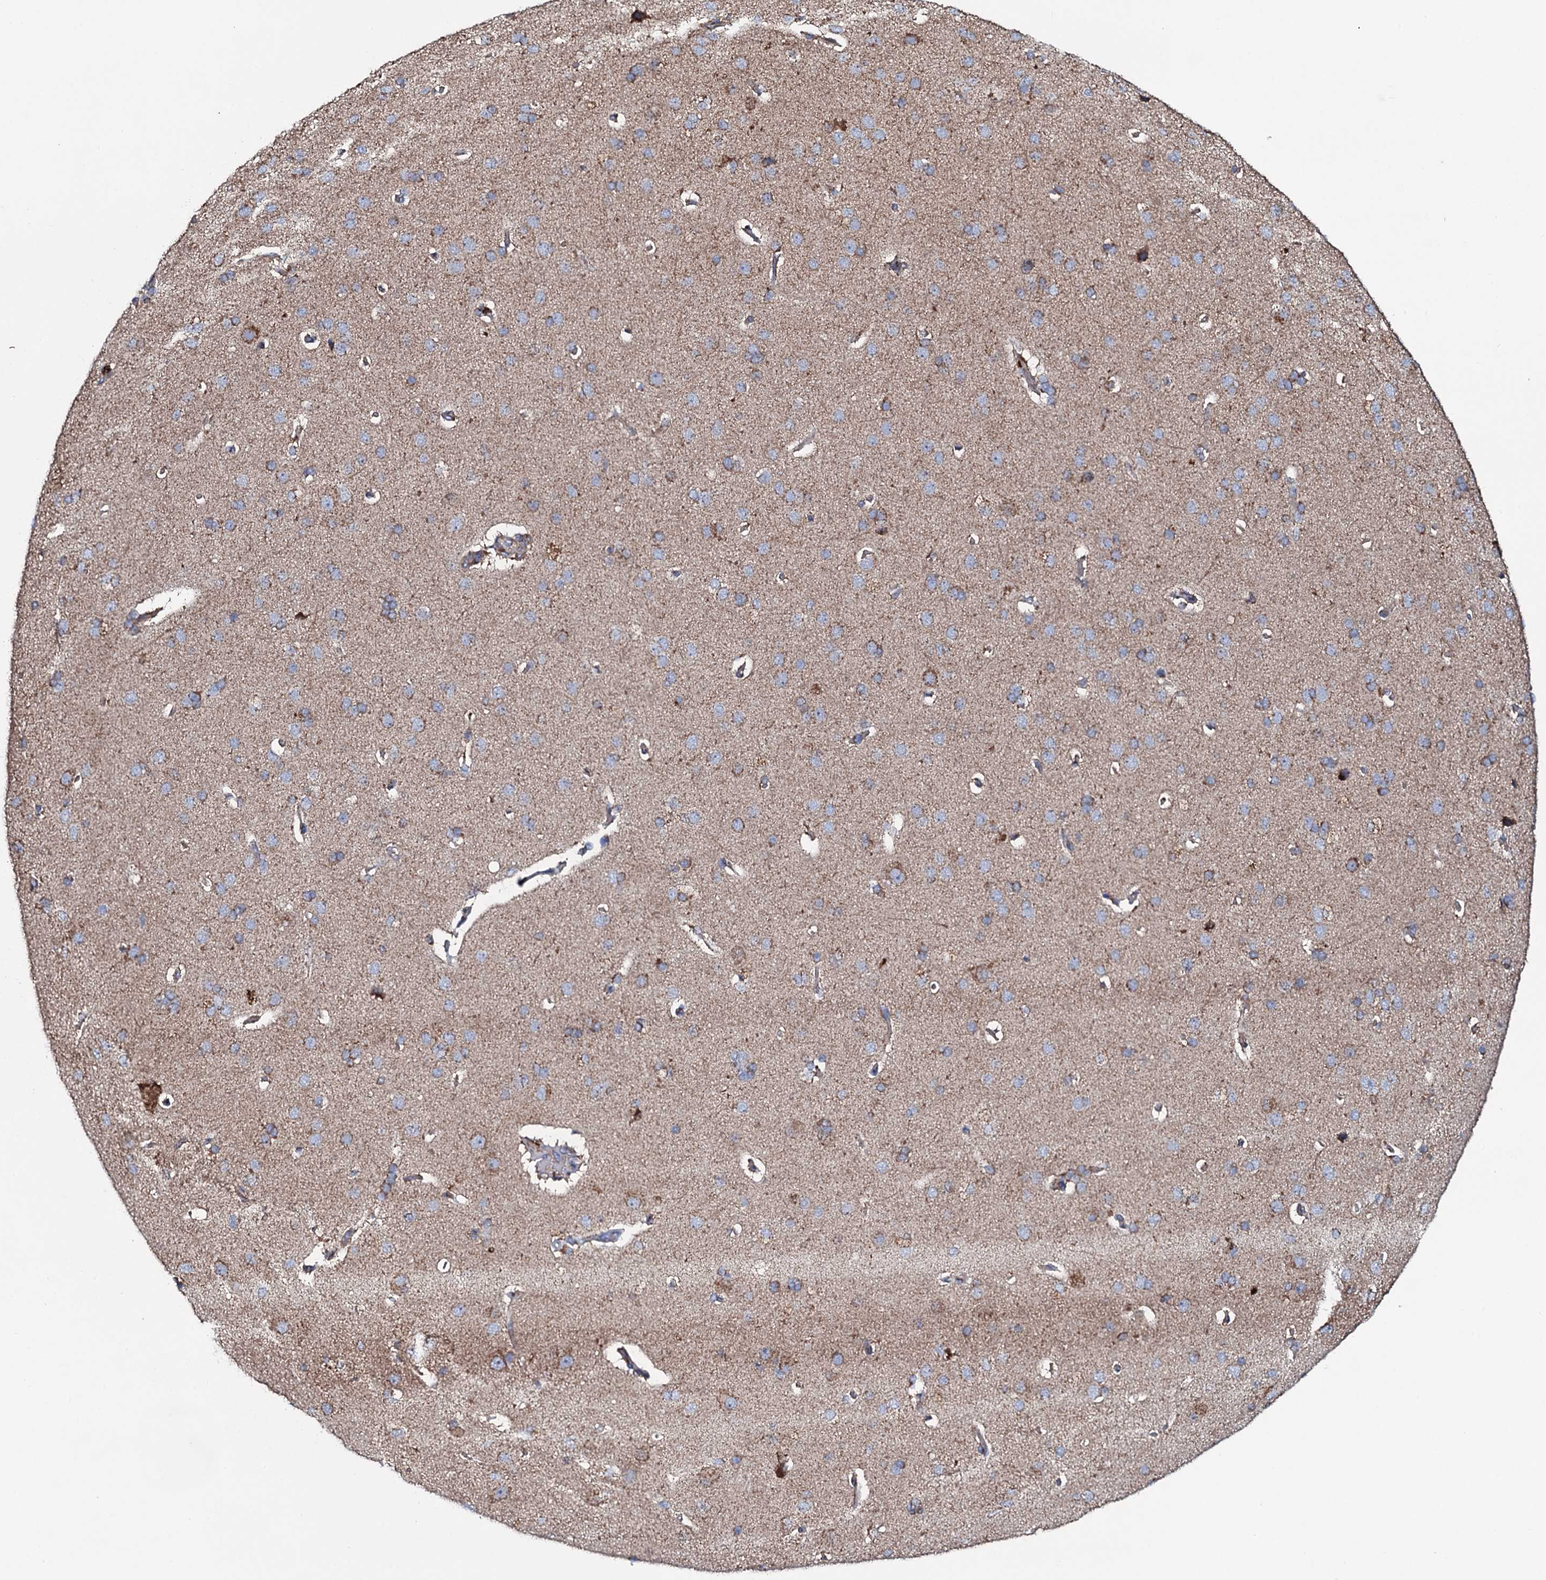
{"staining": {"intensity": "negative", "quantity": "none", "location": "none"}, "tissue": "cerebral cortex", "cell_type": "Endothelial cells", "image_type": "normal", "snomed": [{"axis": "morphology", "description": "Normal tissue, NOS"}, {"axis": "topography", "description": "Cerebral cortex"}], "caption": "High magnification brightfield microscopy of benign cerebral cortex stained with DAB (3,3'-diaminobenzidine) (brown) and counterstained with hematoxylin (blue): endothelial cells show no significant staining.", "gene": "EVC2", "patient": {"sex": "male", "age": 62}}